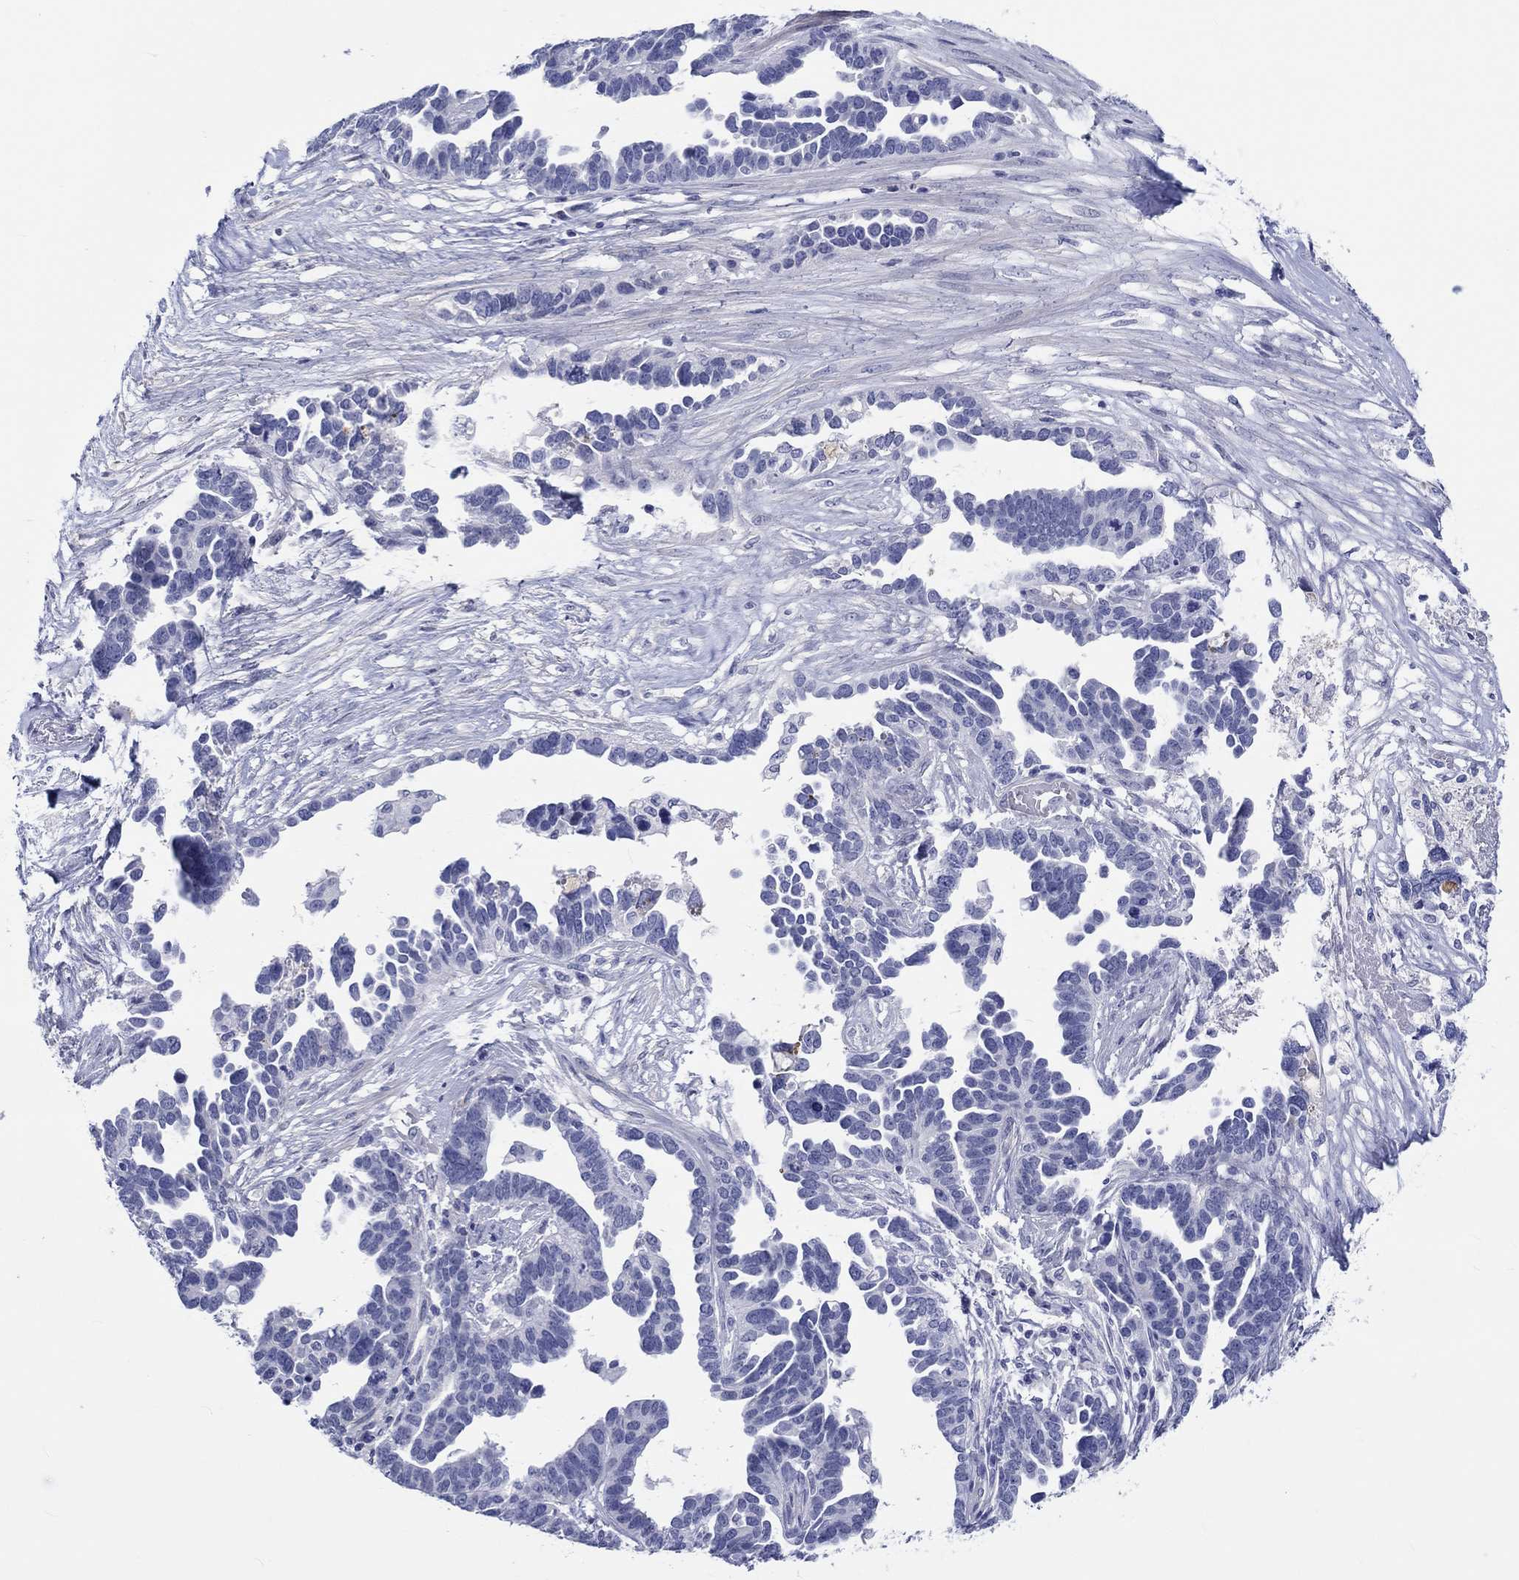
{"staining": {"intensity": "negative", "quantity": "none", "location": "none"}, "tissue": "ovarian cancer", "cell_type": "Tumor cells", "image_type": "cancer", "snomed": [{"axis": "morphology", "description": "Cystadenocarcinoma, serous, NOS"}, {"axis": "topography", "description": "Ovary"}], "caption": "Ovarian serous cystadenocarcinoma was stained to show a protein in brown. There is no significant expression in tumor cells.", "gene": "CDY2B", "patient": {"sex": "female", "age": 54}}